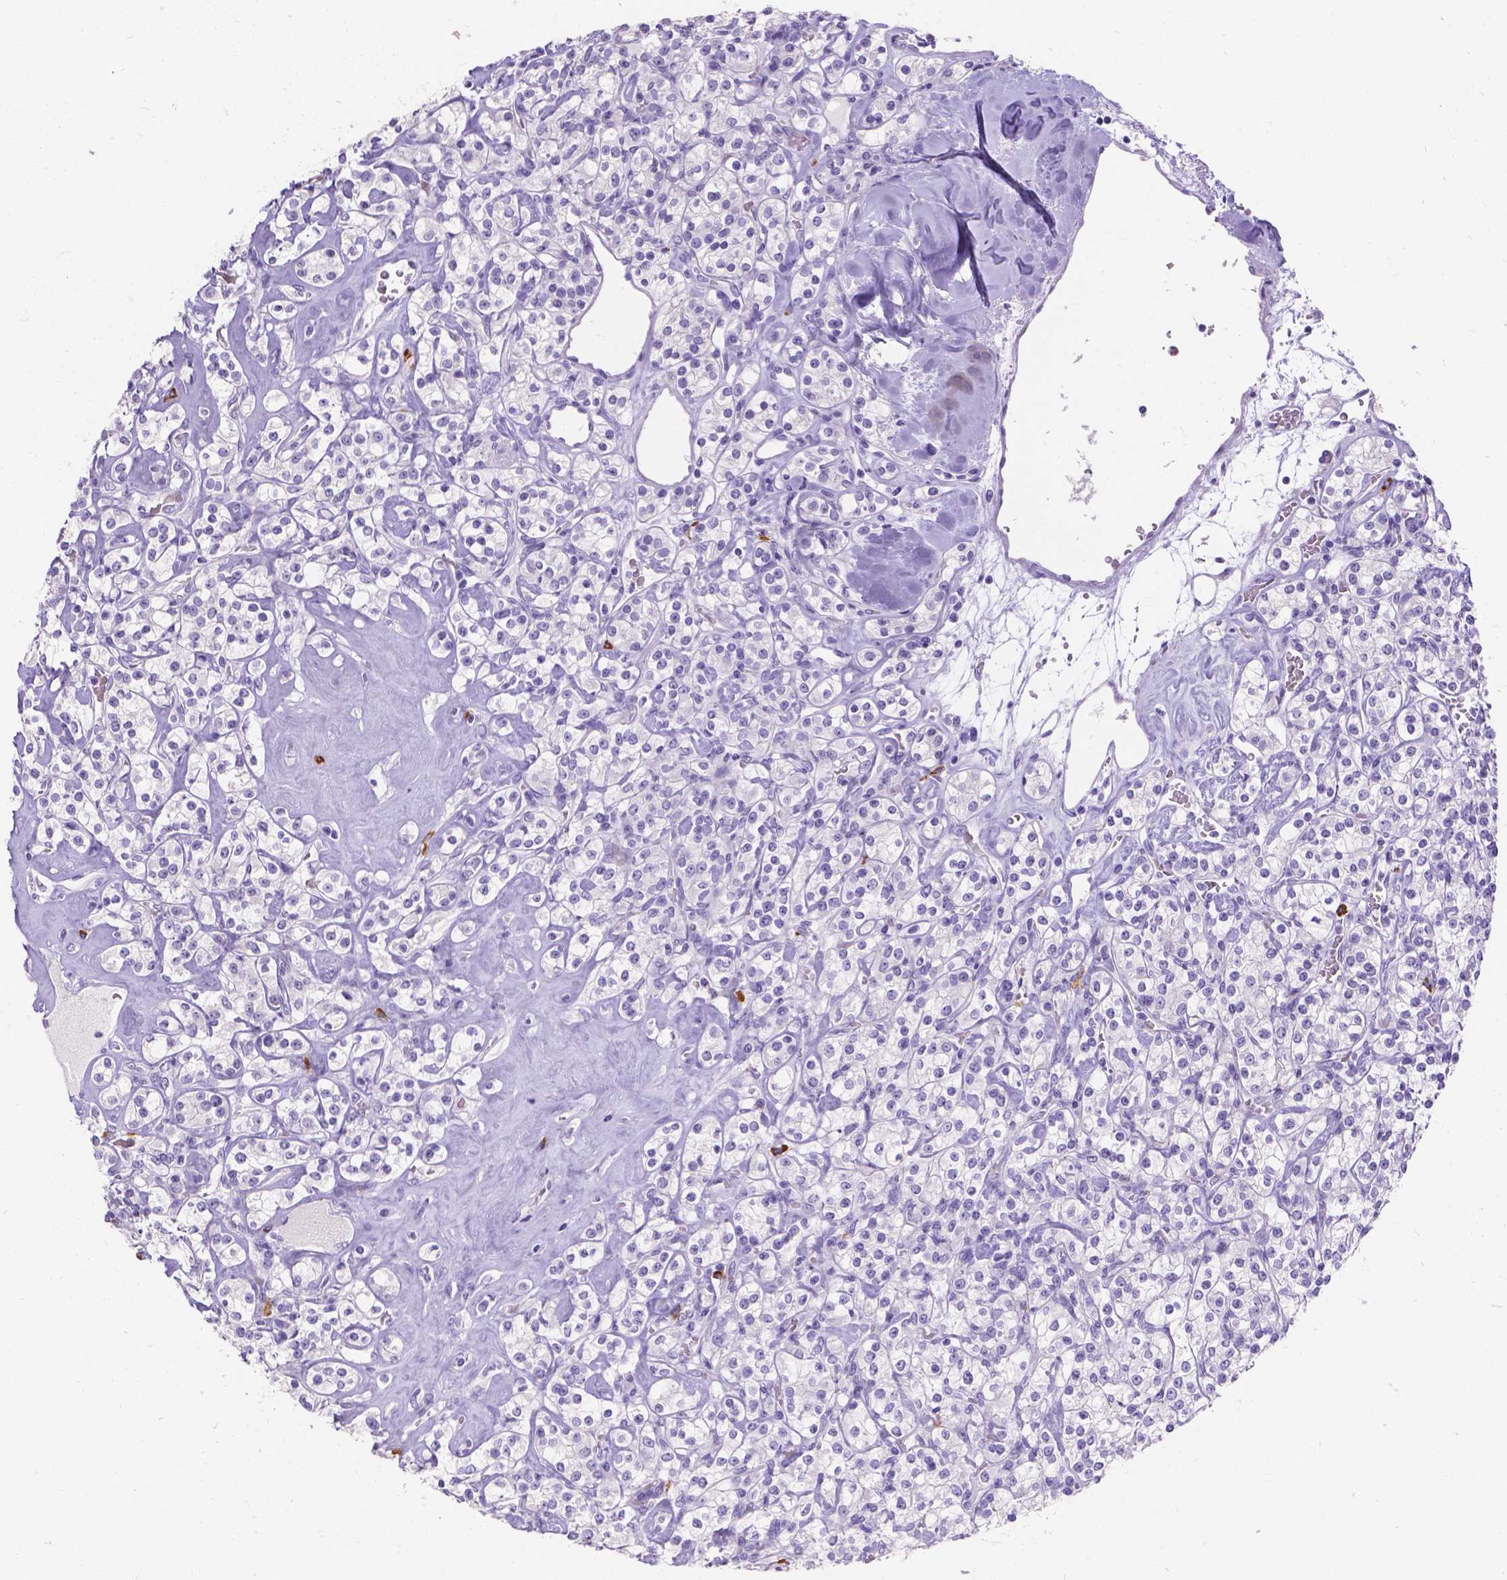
{"staining": {"intensity": "negative", "quantity": "none", "location": "none"}, "tissue": "renal cancer", "cell_type": "Tumor cells", "image_type": "cancer", "snomed": [{"axis": "morphology", "description": "Adenocarcinoma, NOS"}, {"axis": "topography", "description": "Kidney"}], "caption": "IHC of human renal cancer (adenocarcinoma) exhibits no positivity in tumor cells. (DAB immunohistochemistry (IHC) visualized using brightfield microscopy, high magnification).", "gene": "GNRHR", "patient": {"sex": "male", "age": 77}}